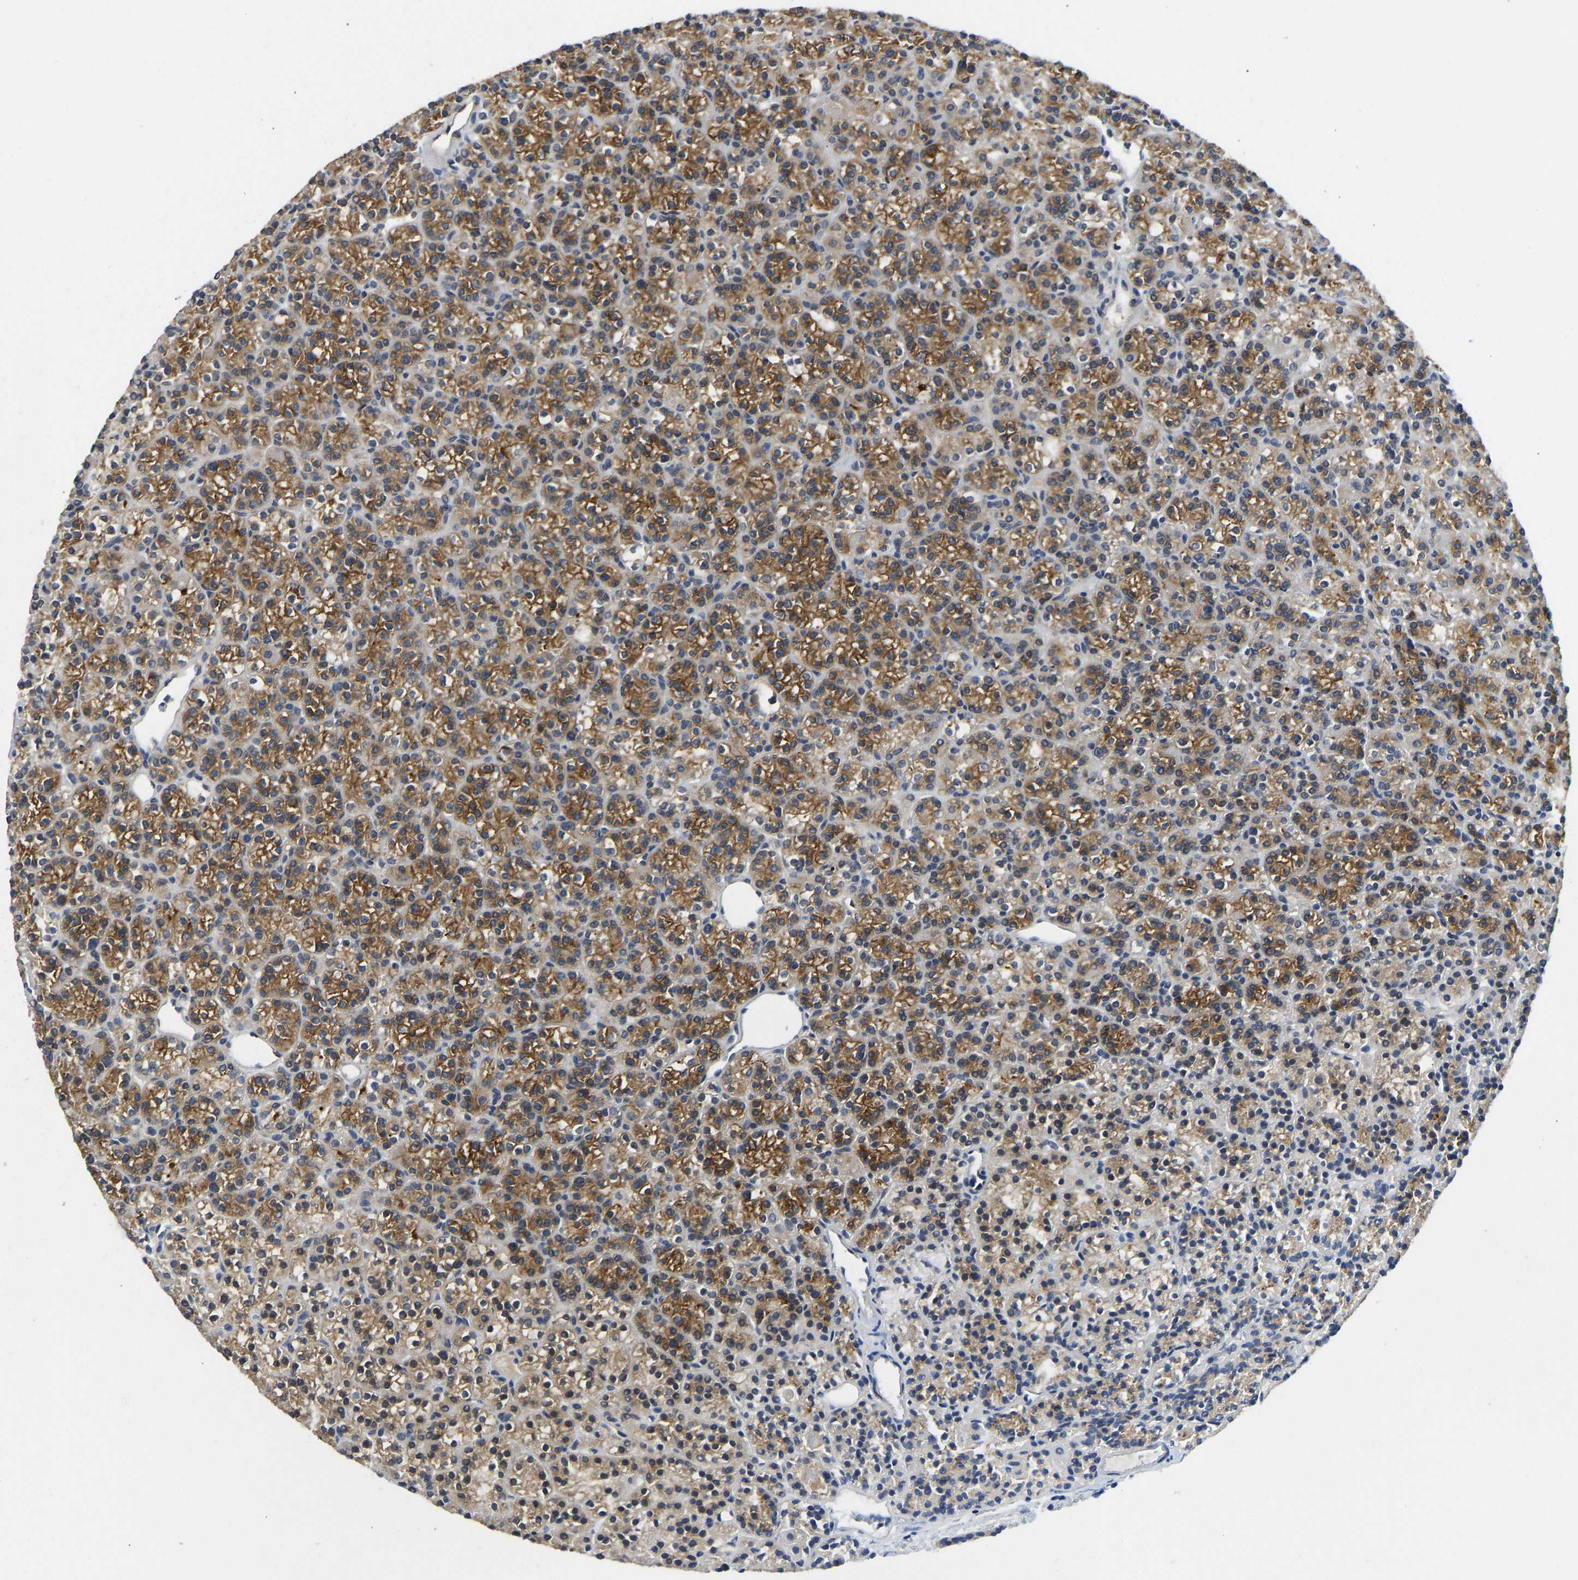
{"staining": {"intensity": "moderate", "quantity": ">75%", "location": "cytoplasmic/membranous"}, "tissue": "parathyroid gland", "cell_type": "Glandular cells", "image_type": "normal", "snomed": [{"axis": "morphology", "description": "Normal tissue, NOS"}, {"axis": "morphology", "description": "Adenoma, NOS"}, {"axis": "topography", "description": "Parathyroid gland"}], "caption": "An IHC image of unremarkable tissue is shown. Protein staining in brown shows moderate cytoplasmic/membranous positivity in parathyroid gland within glandular cells.", "gene": "NDRG3", "patient": {"sex": "female", "age": 64}}